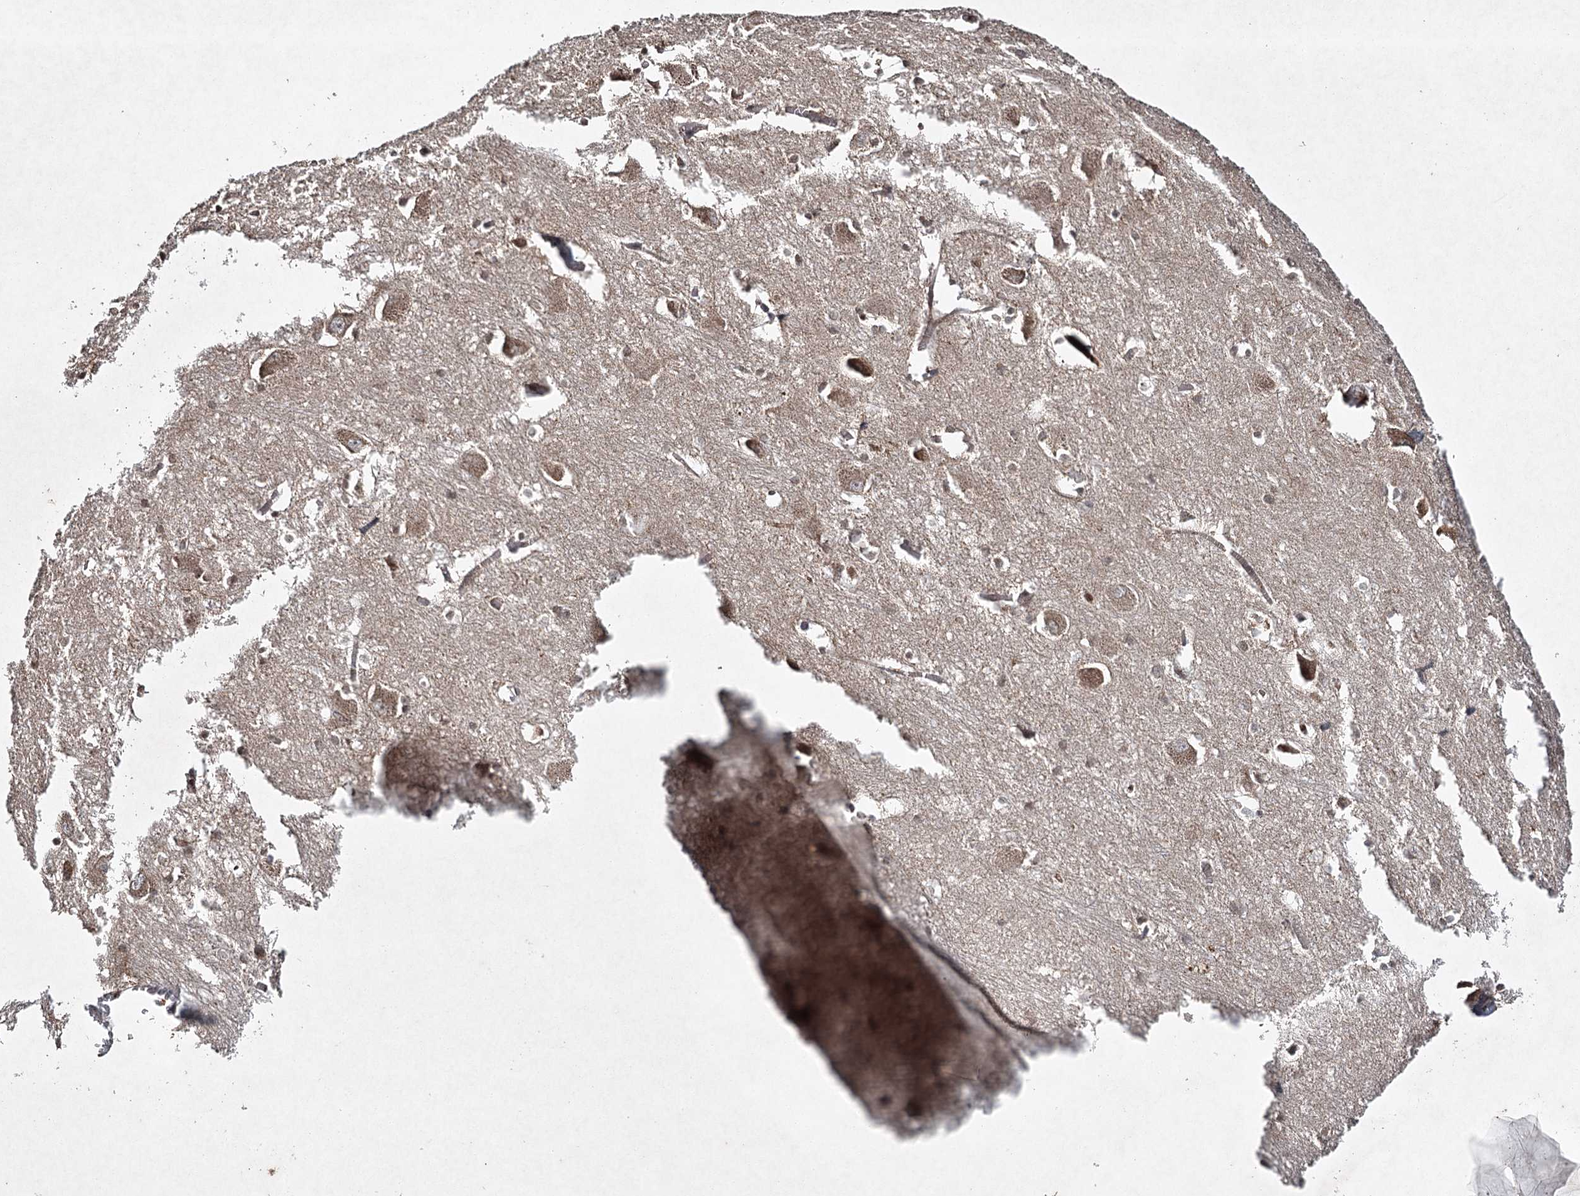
{"staining": {"intensity": "moderate", "quantity": "25%-75%", "location": "cytoplasmic/membranous"}, "tissue": "caudate", "cell_type": "Glial cells", "image_type": "normal", "snomed": [{"axis": "morphology", "description": "Normal tissue, NOS"}, {"axis": "topography", "description": "Lateral ventricle wall"}], "caption": "About 25%-75% of glial cells in normal caudate reveal moderate cytoplasmic/membranous protein staining as visualized by brown immunohistochemical staining.", "gene": "CYP2B6", "patient": {"sex": "male", "age": 37}}